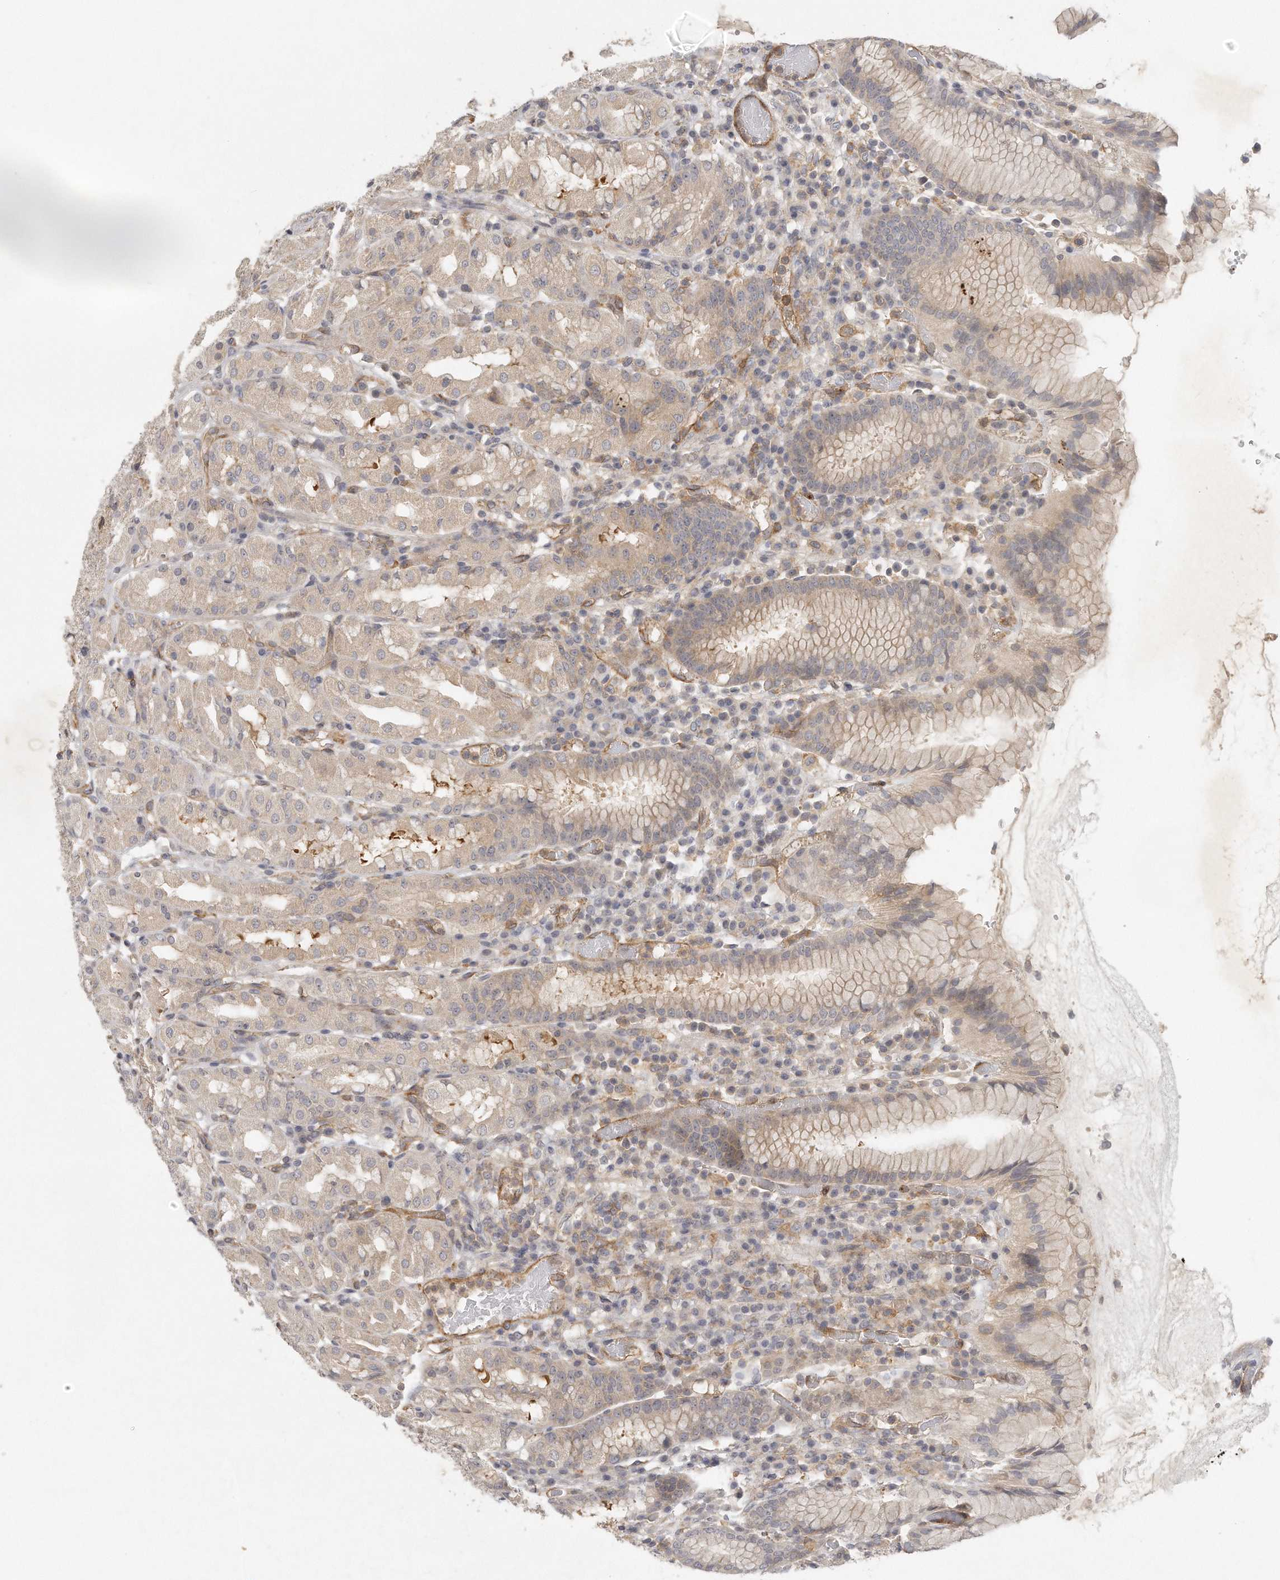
{"staining": {"intensity": "moderate", "quantity": "25%-75%", "location": "cytoplasmic/membranous"}, "tissue": "stomach", "cell_type": "Glandular cells", "image_type": "normal", "snomed": [{"axis": "morphology", "description": "Normal tissue, NOS"}, {"axis": "topography", "description": "Stomach"}, {"axis": "topography", "description": "Stomach, lower"}], "caption": "IHC staining of normal stomach, which shows medium levels of moderate cytoplasmic/membranous positivity in about 25%-75% of glandular cells indicating moderate cytoplasmic/membranous protein expression. The staining was performed using DAB (brown) for protein detection and nuclei were counterstained in hematoxylin (blue).", "gene": "MTERF4", "patient": {"sex": "female", "age": 56}}